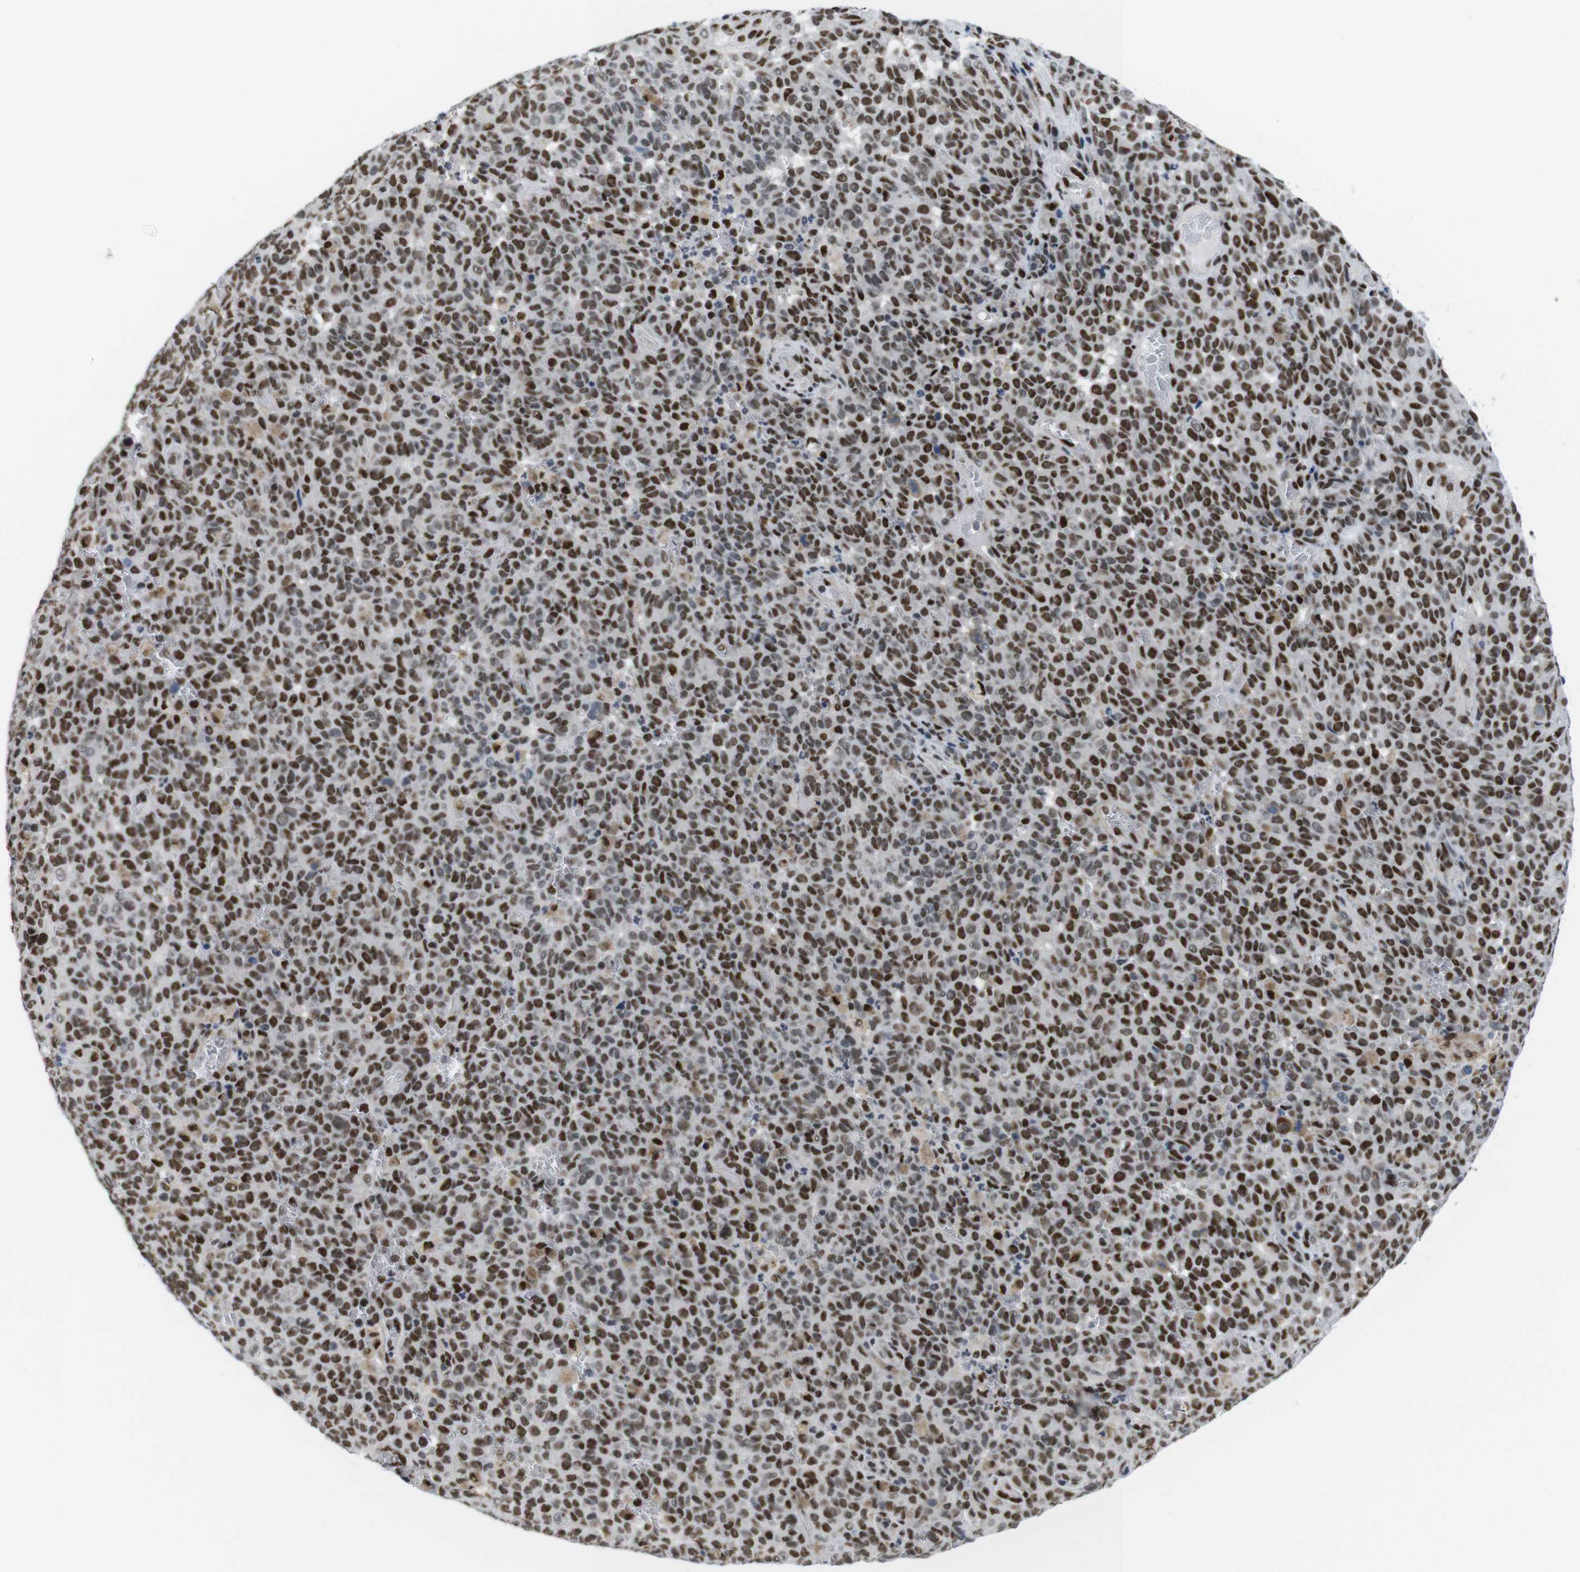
{"staining": {"intensity": "moderate", "quantity": ">75%", "location": "nuclear"}, "tissue": "melanoma", "cell_type": "Tumor cells", "image_type": "cancer", "snomed": [{"axis": "morphology", "description": "Malignant melanoma, NOS"}, {"axis": "topography", "description": "Skin"}], "caption": "The image exhibits immunohistochemical staining of malignant melanoma. There is moderate nuclear staining is seen in about >75% of tumor cells. (DAB IHC, brown staining for protein, blue staining for nuclei).", "gene": "PSME3", "patient": {"sex": "female", "age": 82}}